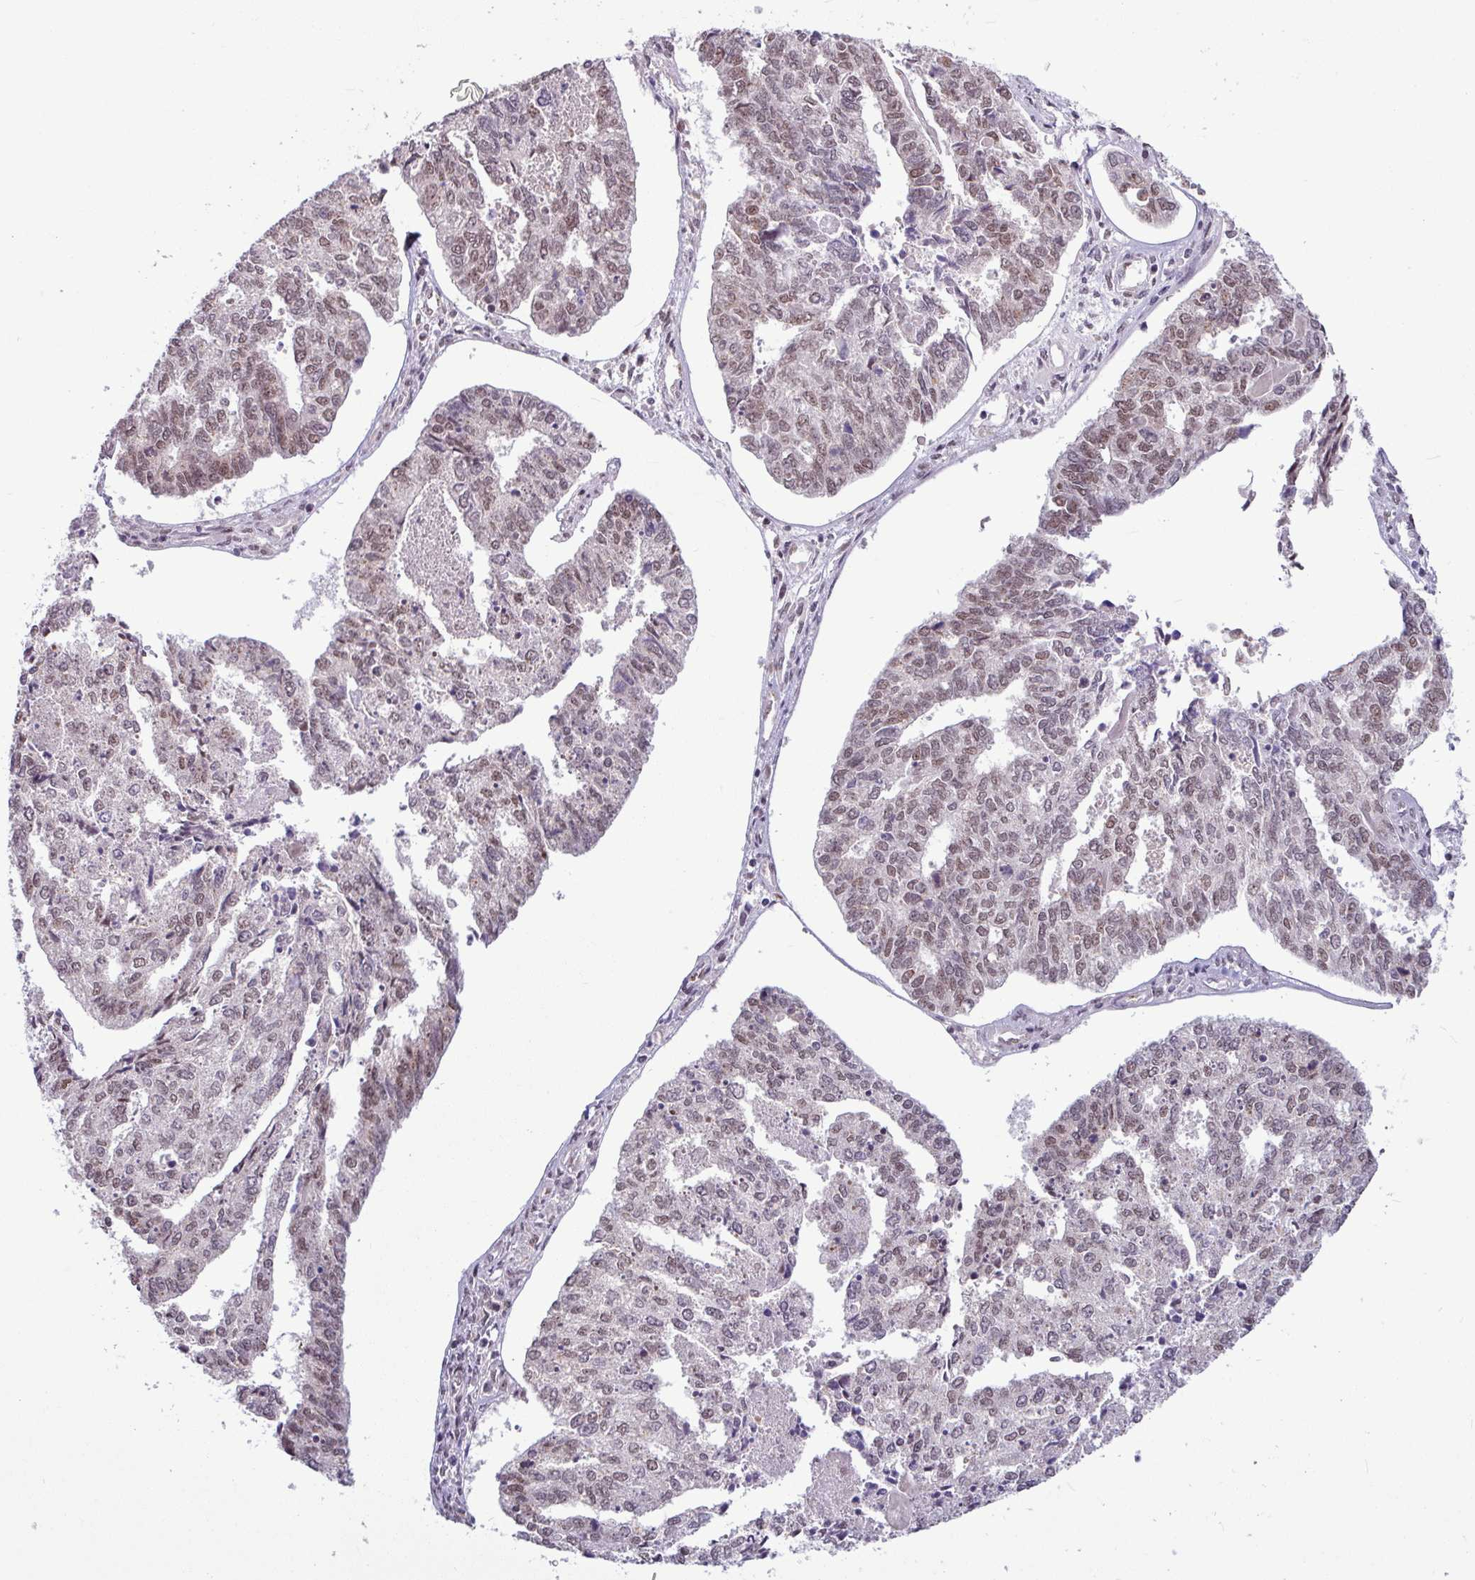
{"staining": {"intensity": "weak", "quantity": ">75%", "location": "nuclear"}, "tissue": "endometrial cancer", "cell_type": "Tumor cells", "image_type": "cancer", "snomed": [{"axis": "morphology", "description": "Adenocarcinoma, NOS"}, {"axis": "topography", "description": "Endometrium"}], "caption": "Protein expression by immunohistochemistry (IHC) demonstrates weak nuclear expression in about >75% of tumor cells in endometrial adenocarcinoma. The protein of interest is shown in brown color, while the nuclei are stained blue.", "gene": "TDG", "patient": {"sex": "female", "age": 73}}